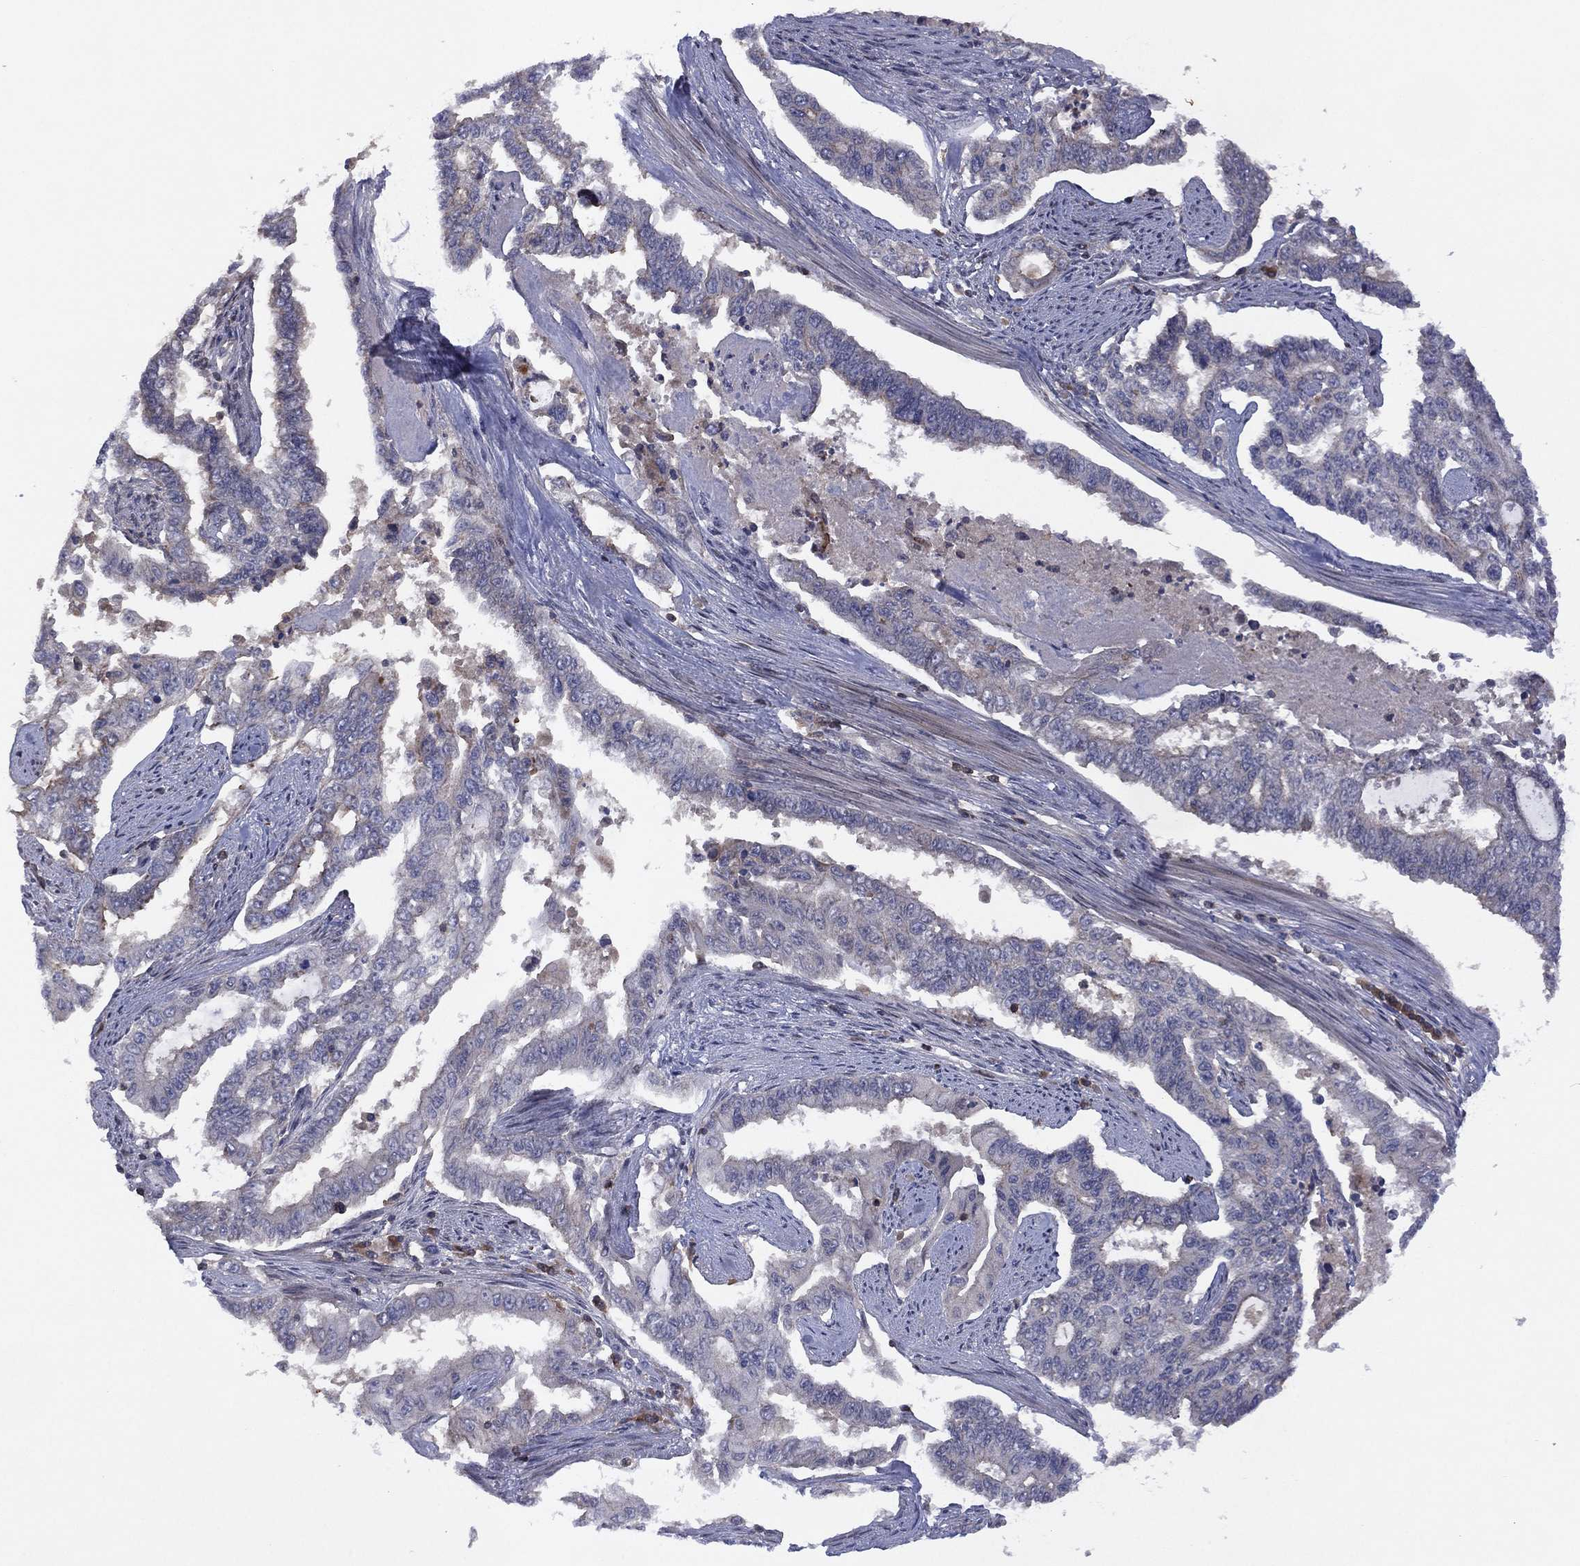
{"staining": {"intensity": "negative", "quantity": "none", "location": "none"}, "tissue": "endometrial cancer", "cell_type": "Tumor cells", "image_type": "cancer", "snomed": [{"axis": "morphology", "description": "Adenocarcinoma, NOS"}, {"axis": "topography", "description": "Uterus"}], "caption": "This is an immunohistochemistry (IHC) micrograph of endometrial cancer. There is no expression in tumor cells.", "gene": "DOCK8", "patient": {"sex": "female", "age": 59}}